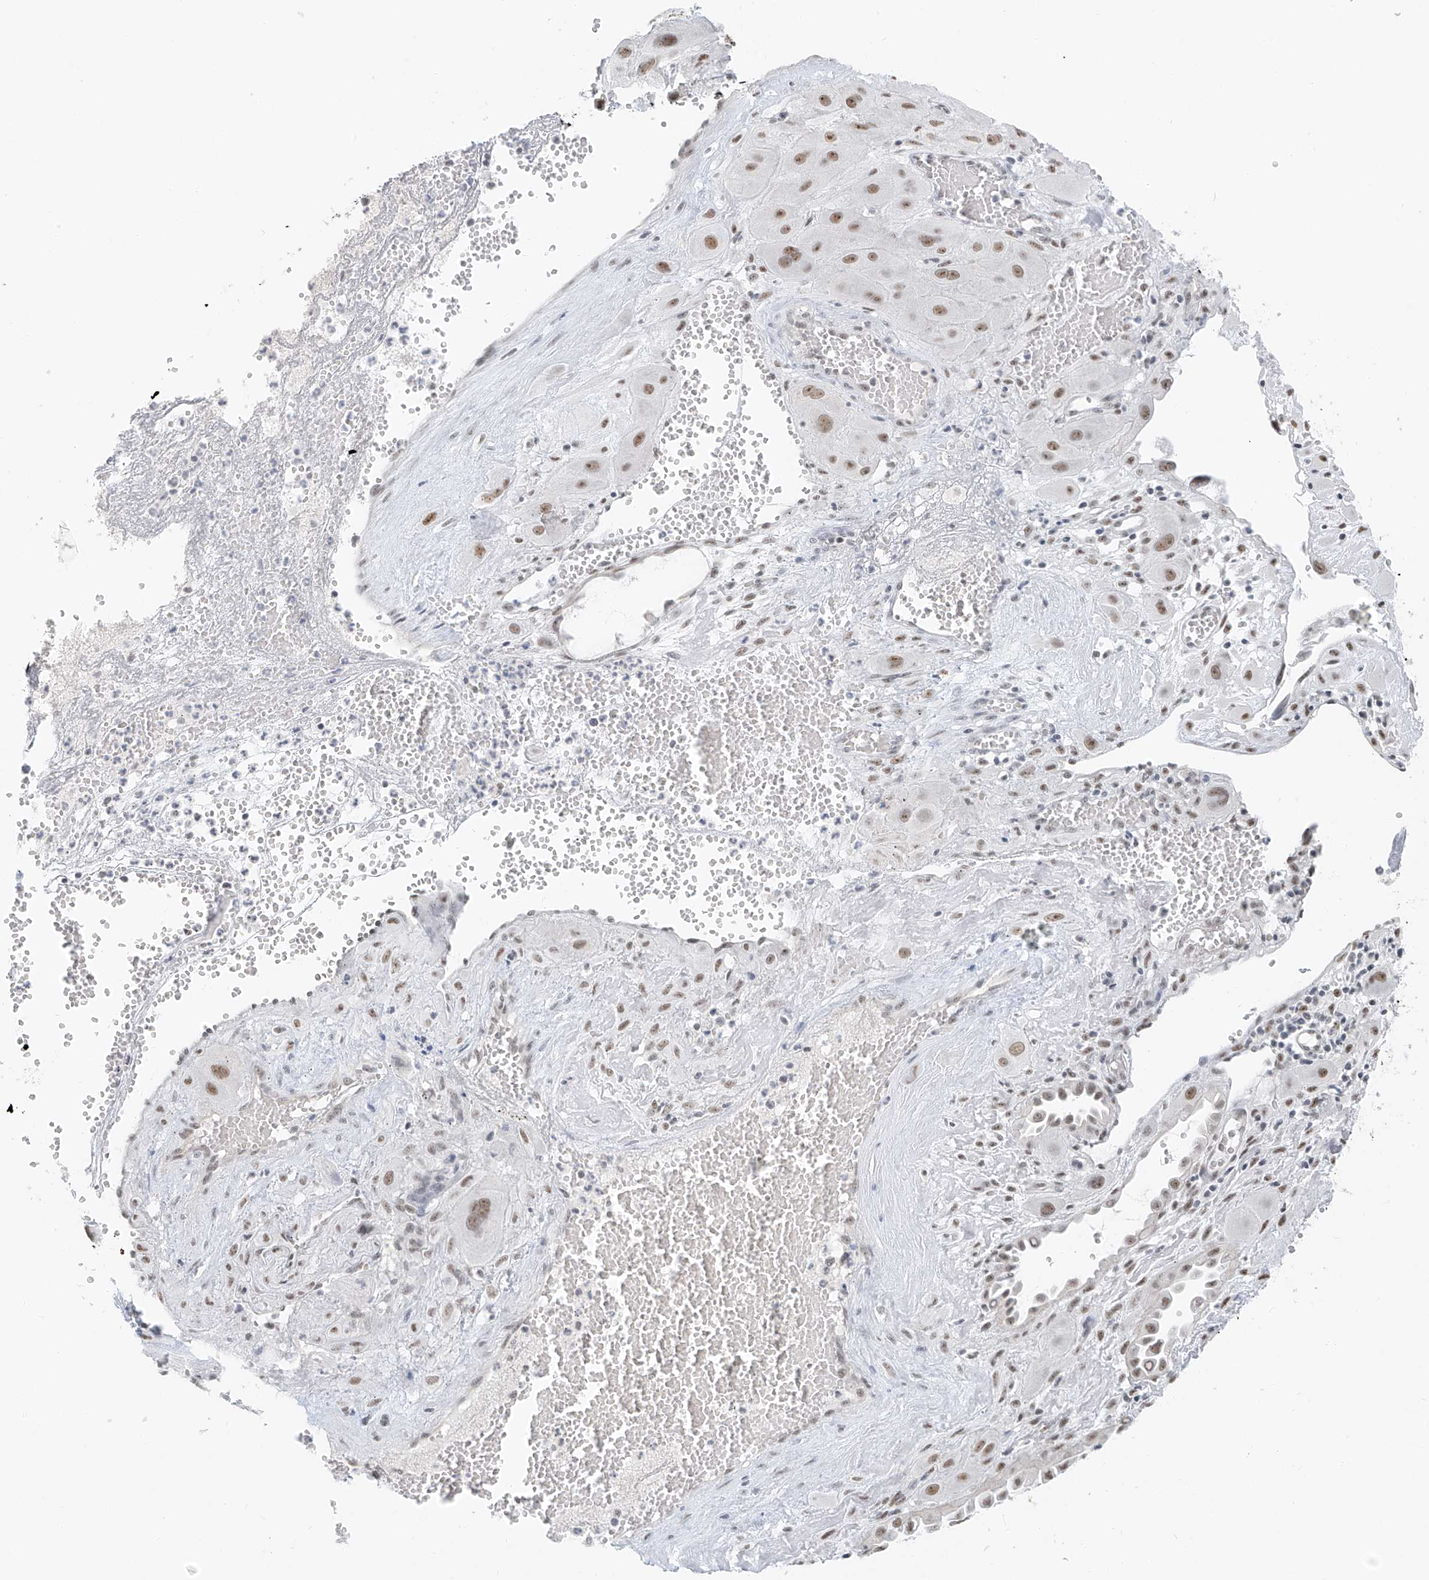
{"staining": {"intensity": "moderate", "quantity": ">75%", "location": "nuclear"}, "tissue": "cervical cancer", "cell_type": "Tumor cells", "image_type": "cancer", "snomed": [{"axis": "morphology", "description": "Squamous cell carcinoma, NOS"}, {"axis": "topography", "description": "Cervix"}], "caption": "This micrograph demonstrates squamous cell carcinoma (cervical) stained with immunohistochemistry to label a protein in brown. The nuclear of tumor cells show moderate positivity for the protein. Nuclei are counter-stained blue.", "gene": "PGC", "patient": {"sex": "female", "age": 34}}